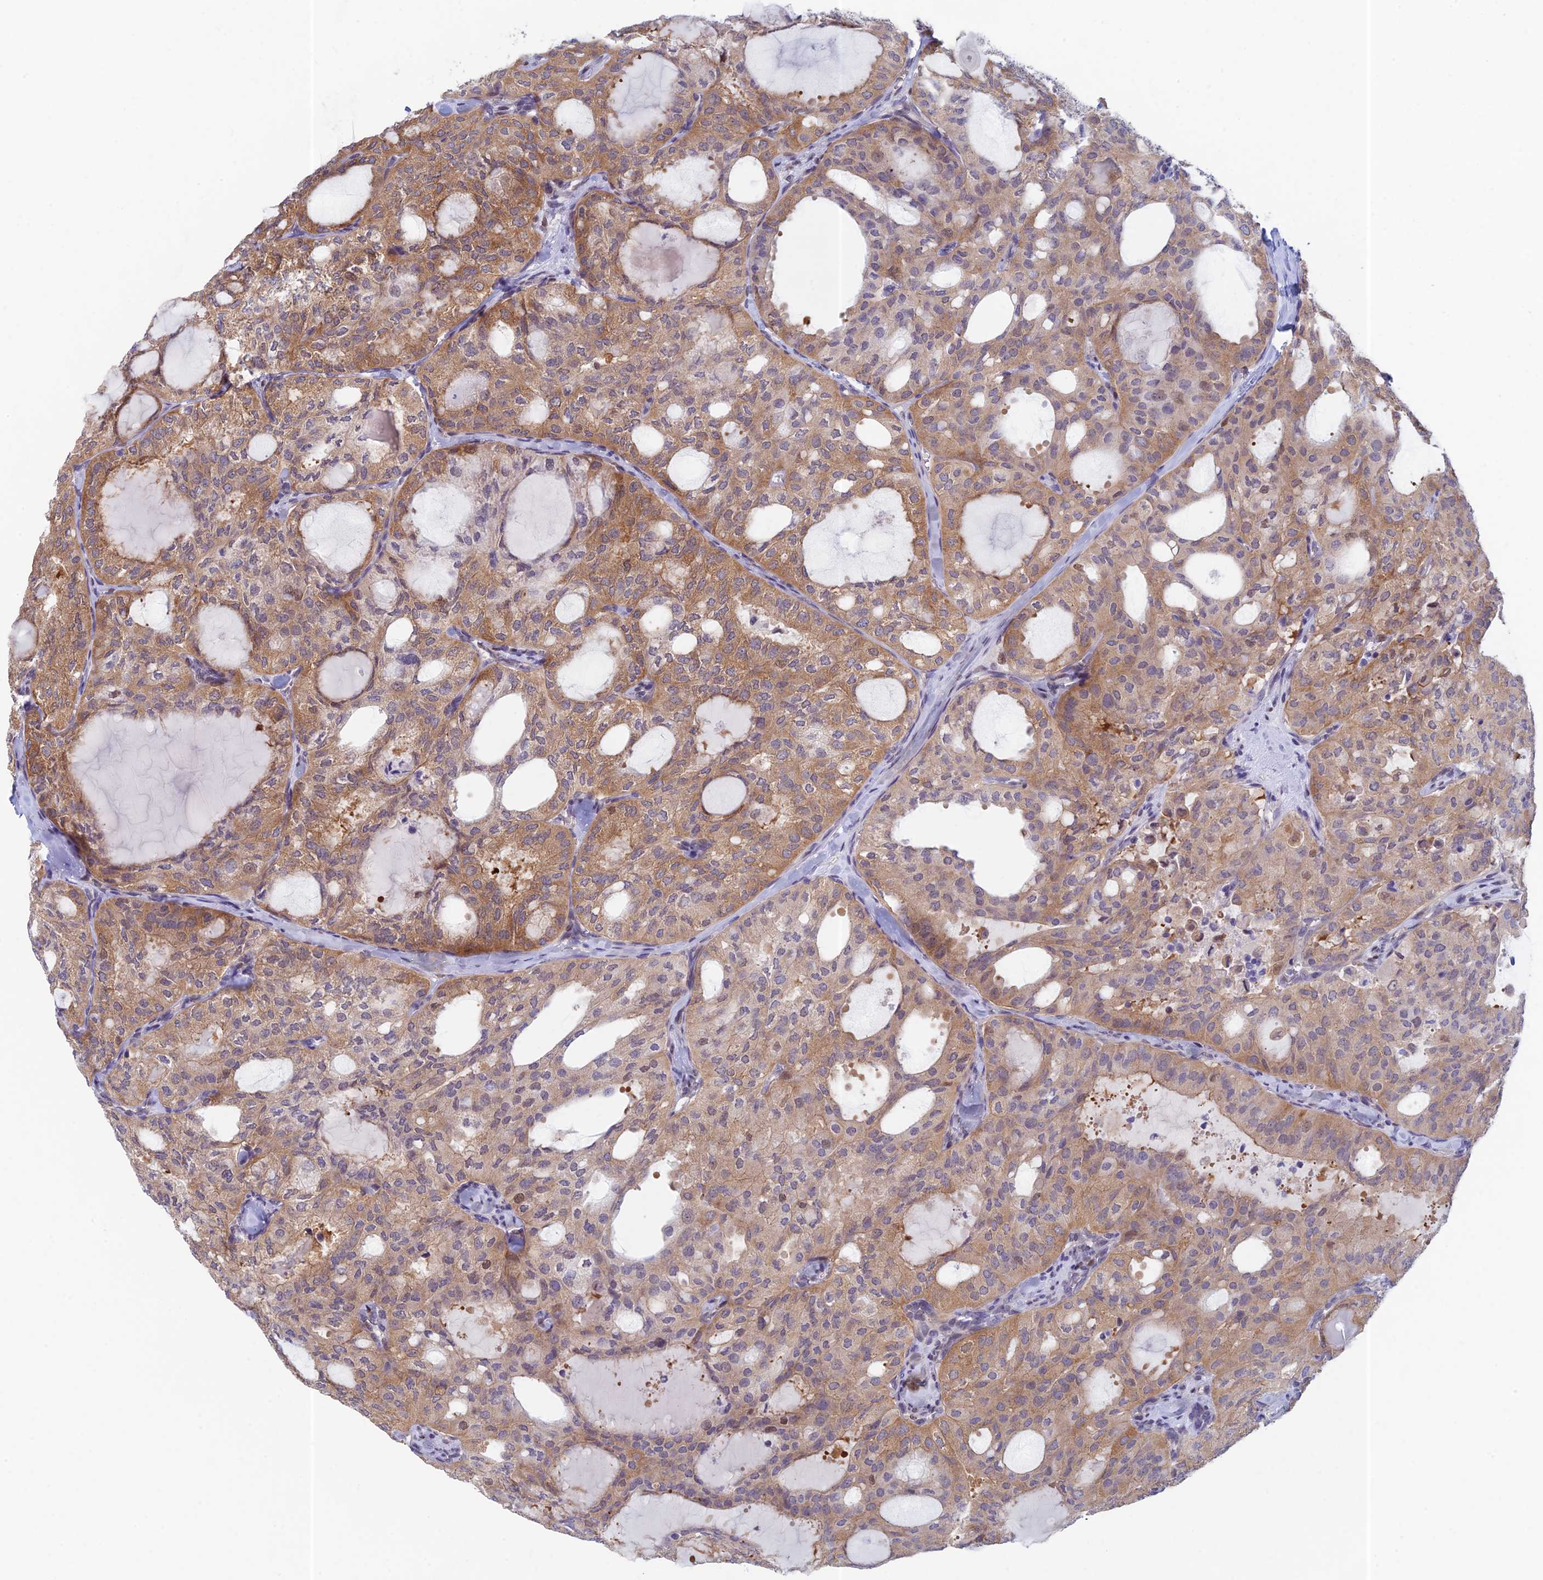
{"staining": {"intensity": "moderate", "quantity": ">75%", "location": "cytoplasmic/membranous"}, "tissue": "thyroid cancer", "cell_type": "Tumor cells", "image_type": "cancer", "snomed": [{"axis": "morphology", "description": "Follicular adenoma carcinoma, NOS"}, {"axis": "topography", "description": "Thyroid gland"}], "caption": "IHC (DAB) staining of thyroid cancer demonstrates moderate cytoplasmic/membranous protein staining in about >75% of tumor cells. Immunohistochemistry (ihc) stains the protein in brown and the nuclei are stained blue.", "gene": "MRPL17", "patient": {"sex": "male", "age": 75}}